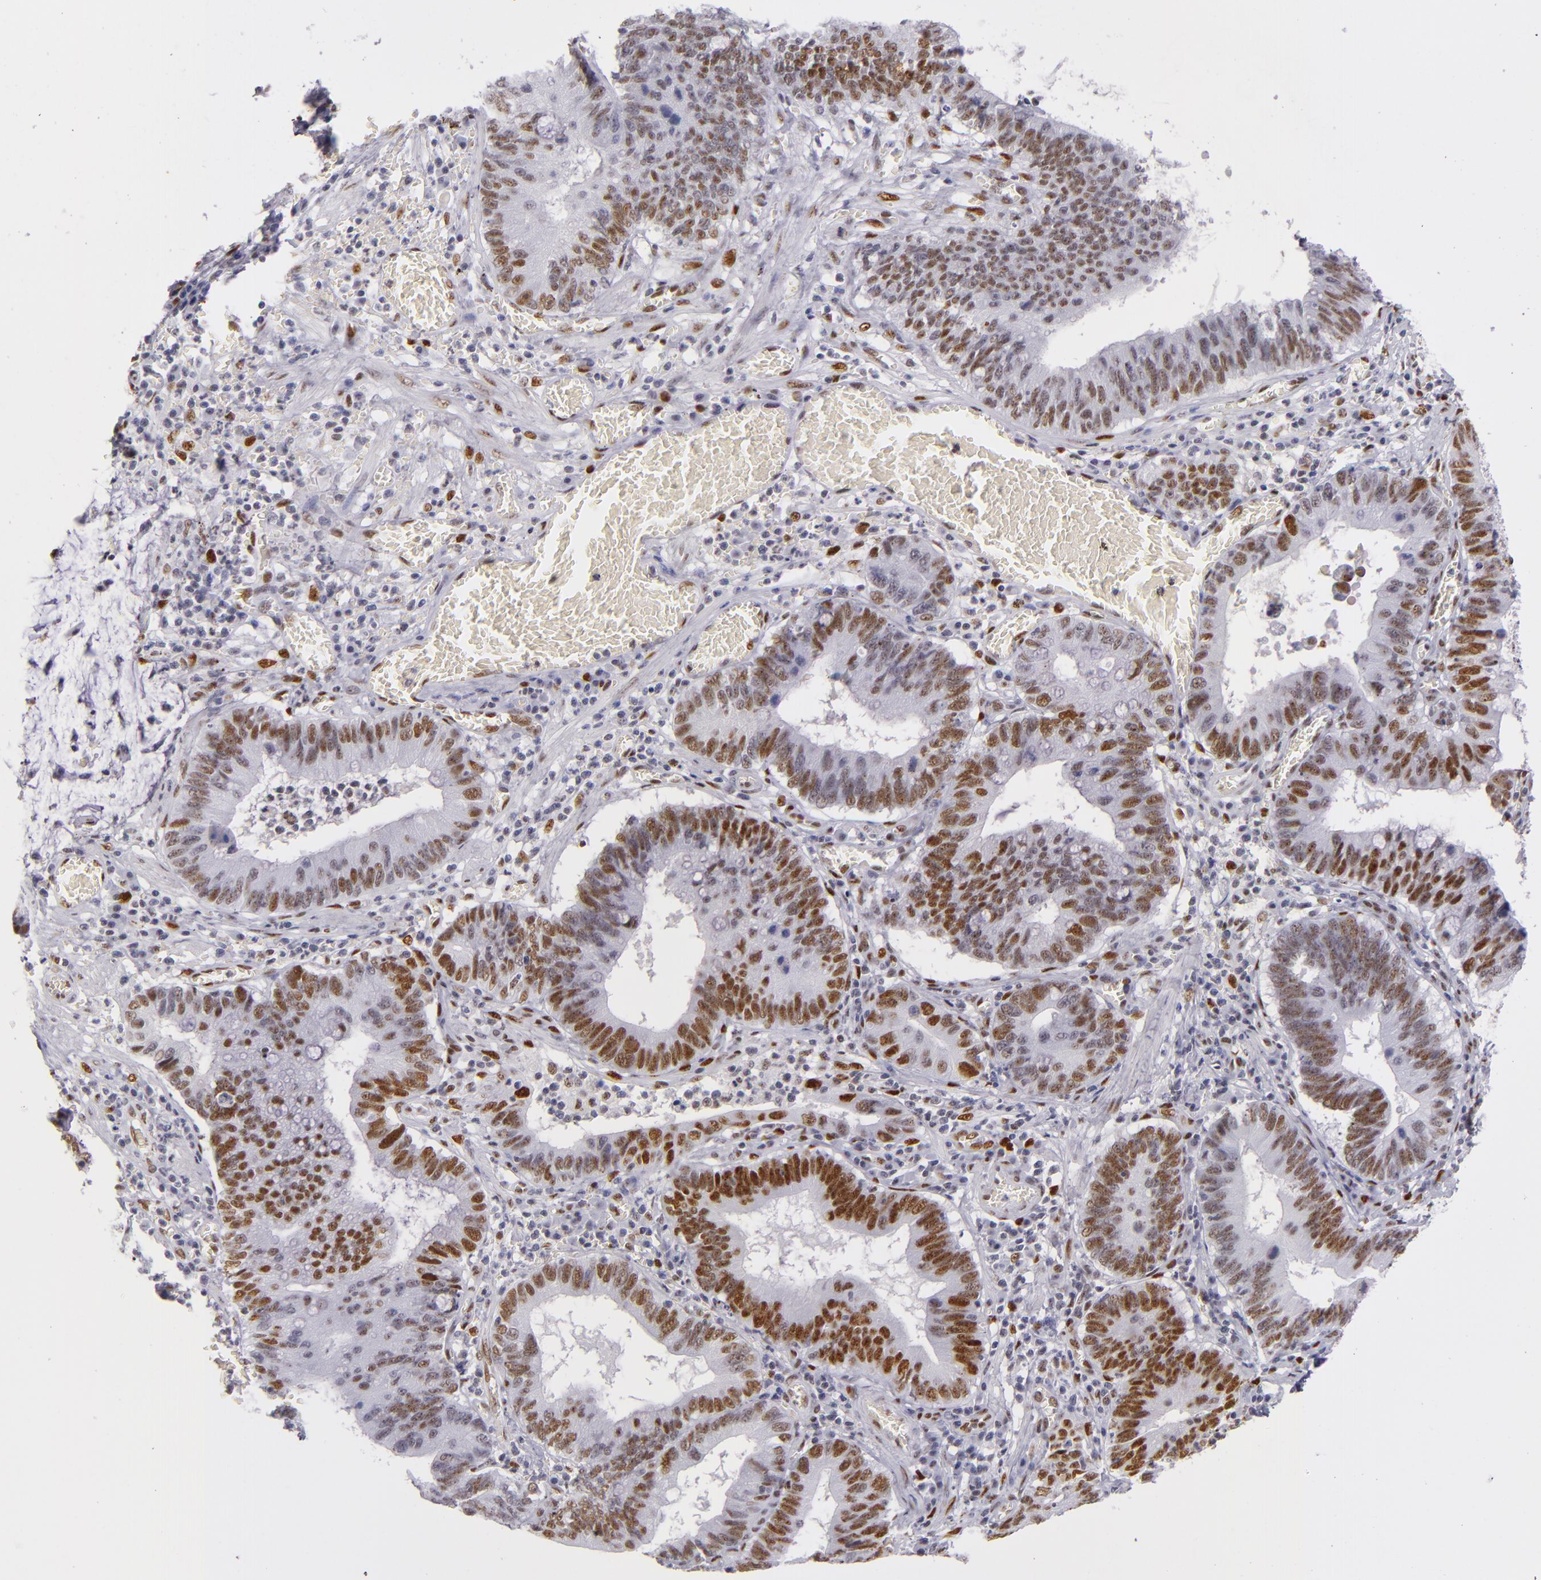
{"staining": {"intensity": "strong", "quantity": "25%-75%", "location": "nuclear"}, "tissue": "stomach cancer", "cell_type": "Tumor cells", "image_type": "cancer", "snomed": [{"axis": "morphology", "description": "Adenocarcinoma, NOS"}, {"axis": "topography", "description": "Stomach"}, {"axis": "topography", "description": "Gastric cardia"}], "caption": "Tumor cells demonstrate high levels of strong nuclear positivity in about 25%-75% of cells in human stomach cancer (adenocarcinoma). The staining was performed using DAB to visualize the protein expression in brown, while the nuclei were stained in blue with hematoxylin (Magnification: 20x).", "gene": "TOP3A", "patient": {"sex": "male", "age": 59}}